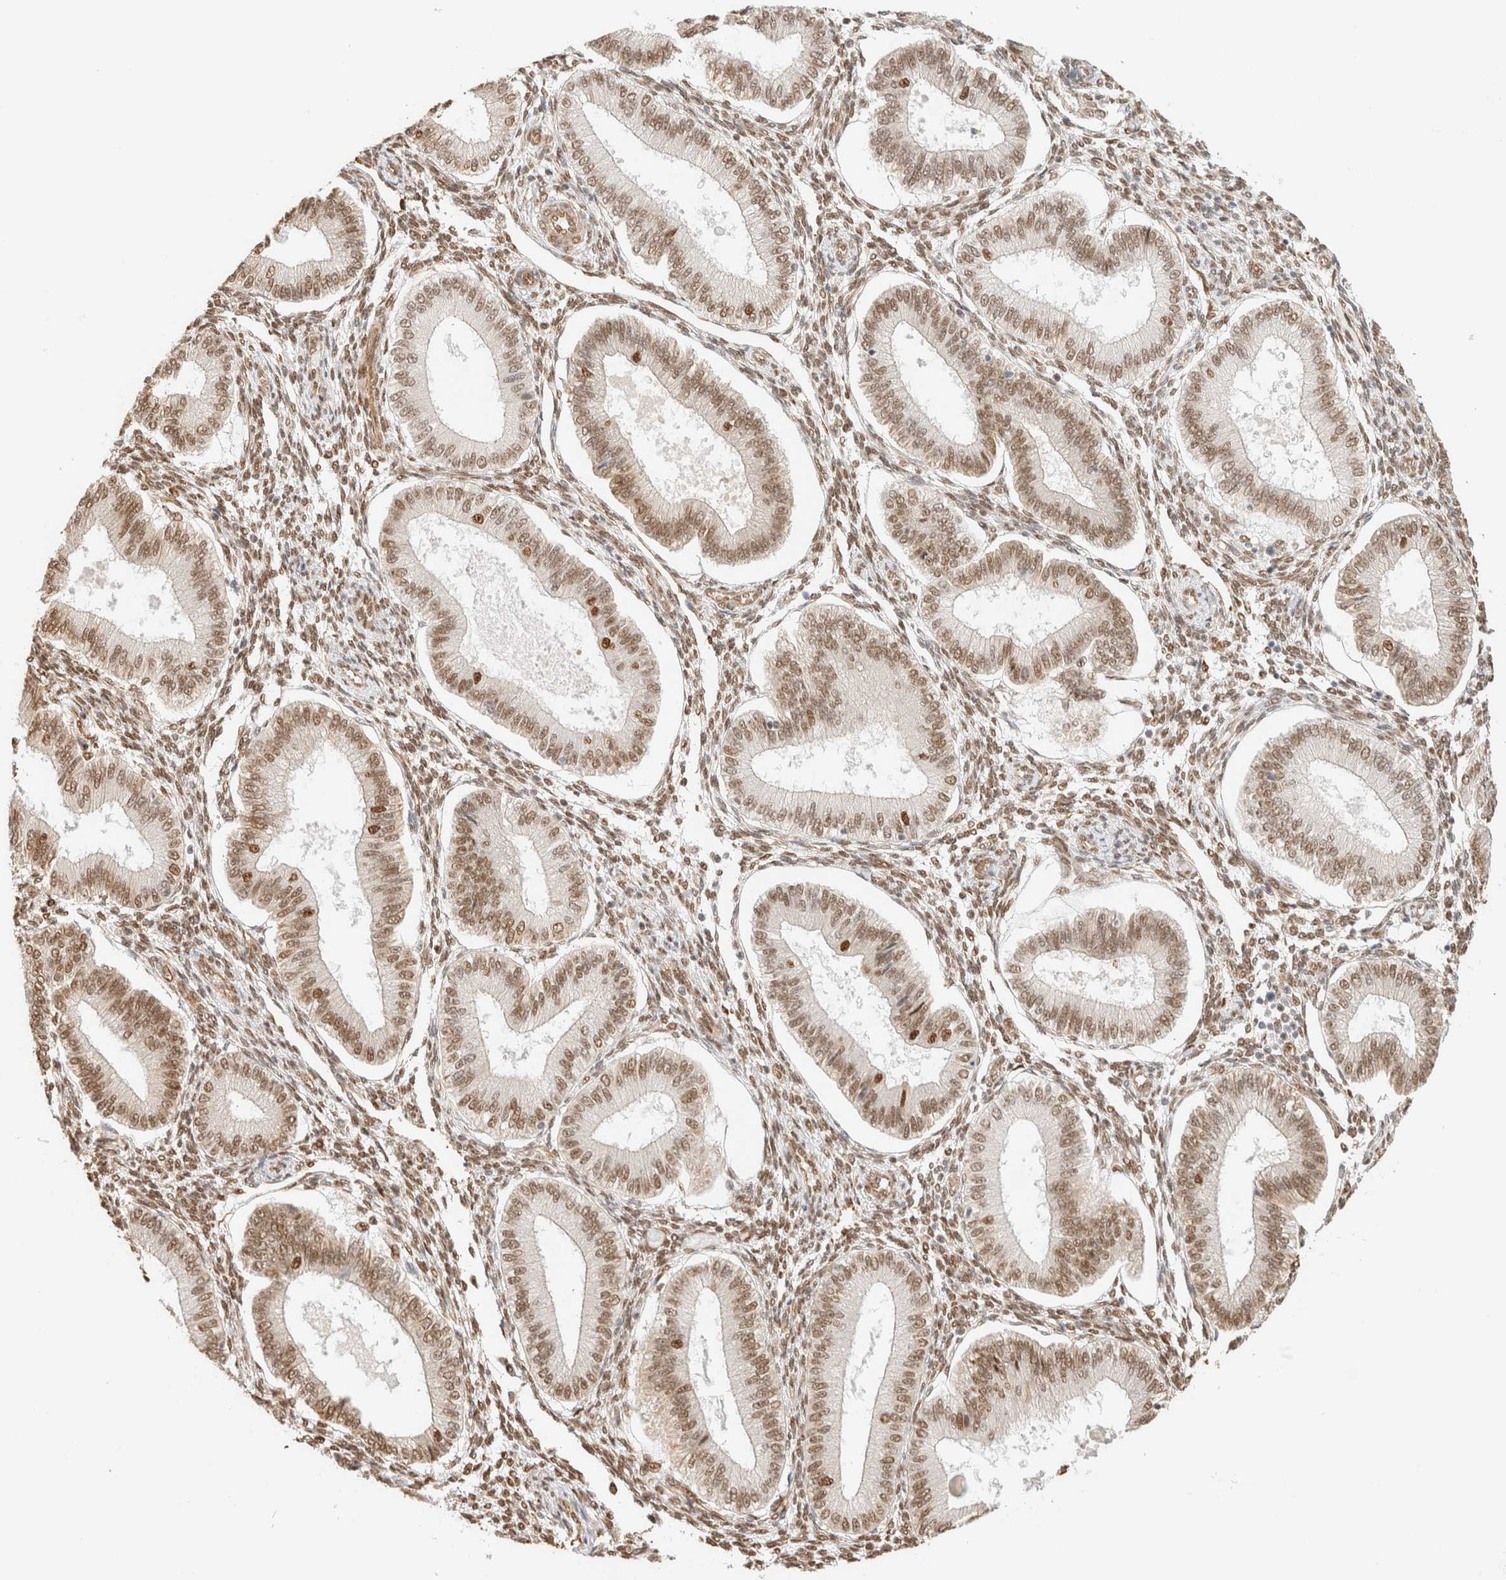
{"staining": {"intensity": "moderate", "quantity": ">75%", "location": "cytoplasmic/membranous,nuclear"}, "tissue": "endometrium", "cell_type": "Cells in endometrial stroma", "image_type": "normal", "snomed": [{"axis": "morphology", "description": "Normal tissue, NOS"}, {"axis": "topography", "description": "Endometrium"}], "caption": "High-power microscopy captured an IHC histopathology image of unremarkable endometrium, revealing moderate cytoplasmic/membranous,nuclear positivity in approximately >75% of cells in endometrial stroma.", "gene": "ARID5A", "patient": {"sex": "female", "age": 39}}